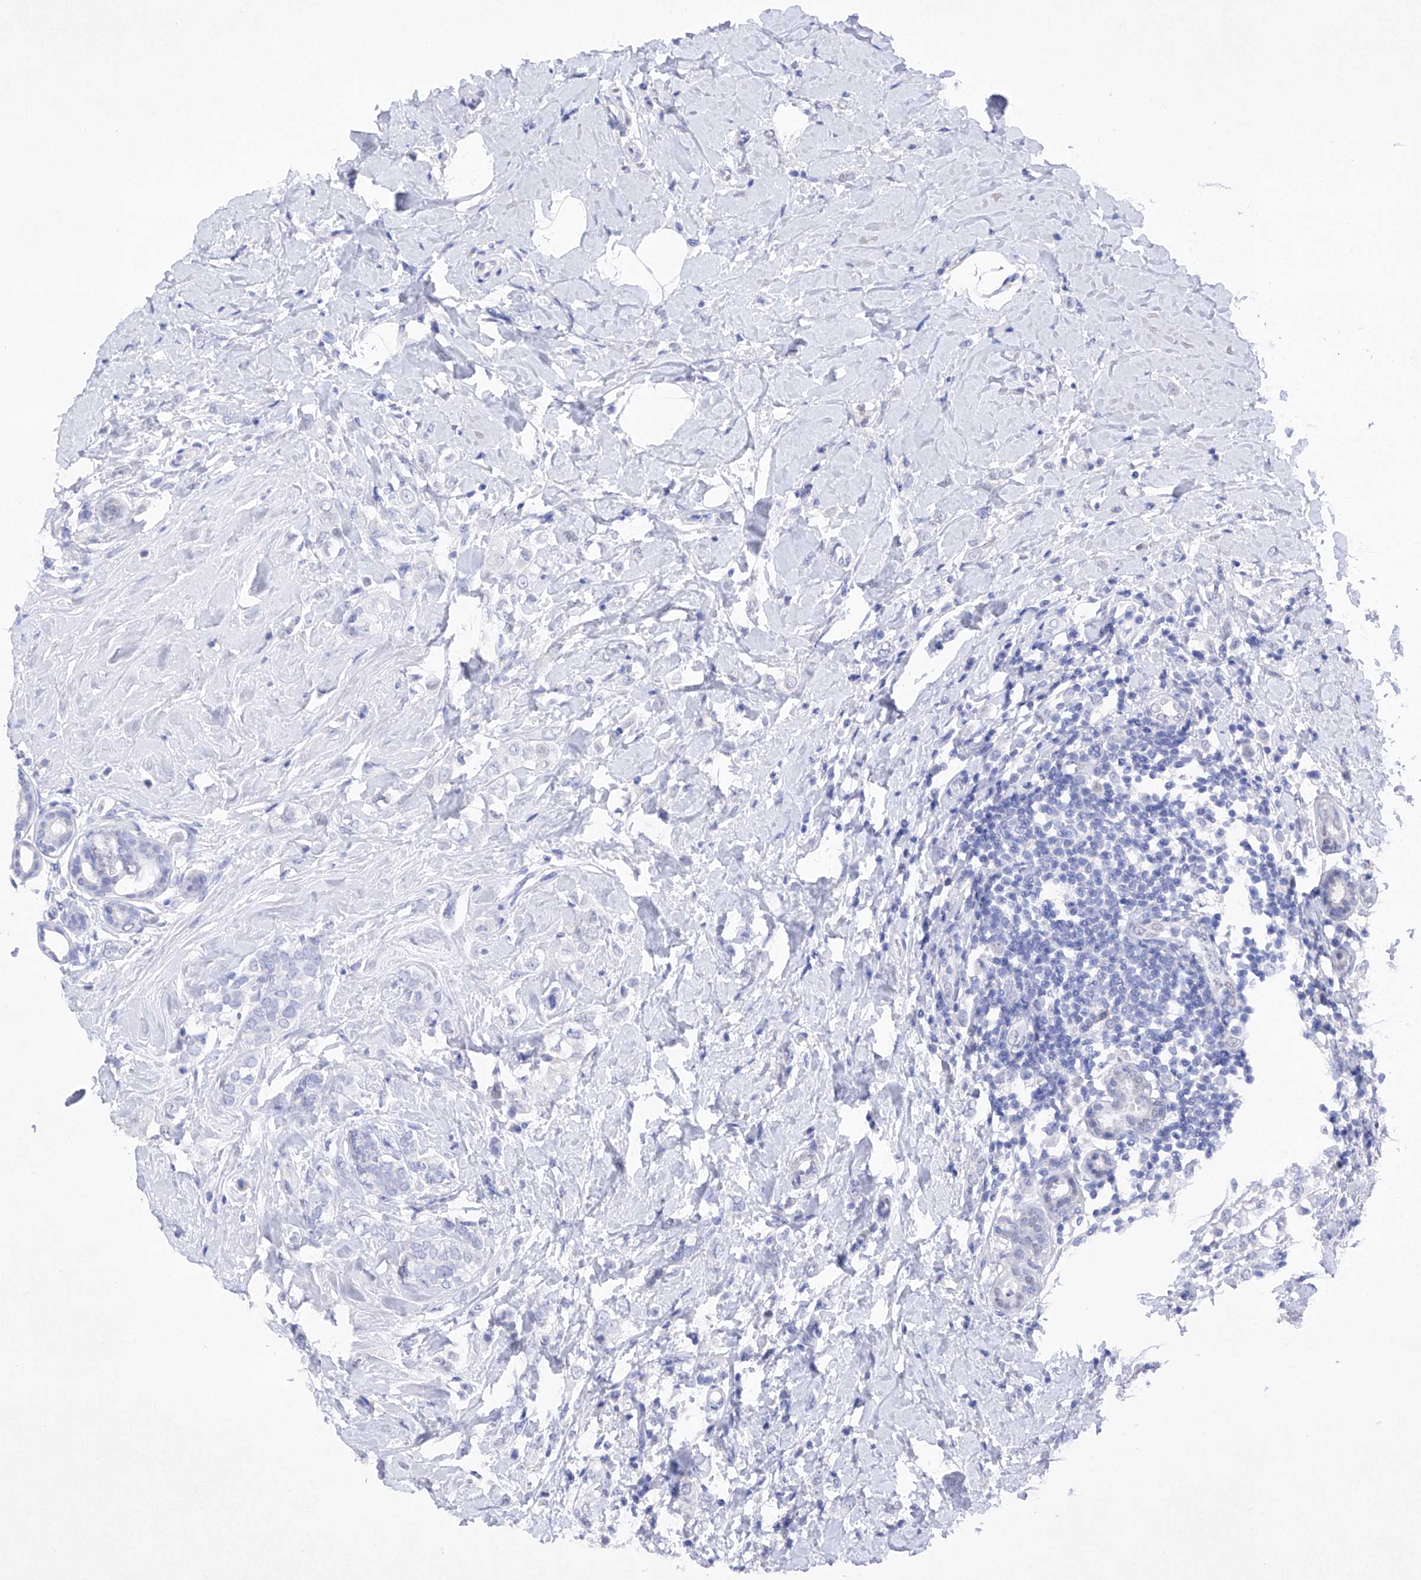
{"staining": {"intensity": "negative", "quantity": "none", "location": "none"}, "tissue": "breast cancer", "cell_type": "Tumor cells", "image_type": "cancer", "snomed": [{"axis": "morphology", "description": "Lobular carcinoma"}, {"axis": "topography", "description": "Breast"}], "caption": "IHC image of neoplastic tissue: human lobular carcinoma (breast) stained with DAB (3,3'-diaminobenzidine) reveals no significant protein expression in tumor cells.", "gene": "BARX2", "patient": {"sex": "female", "age": 47}}